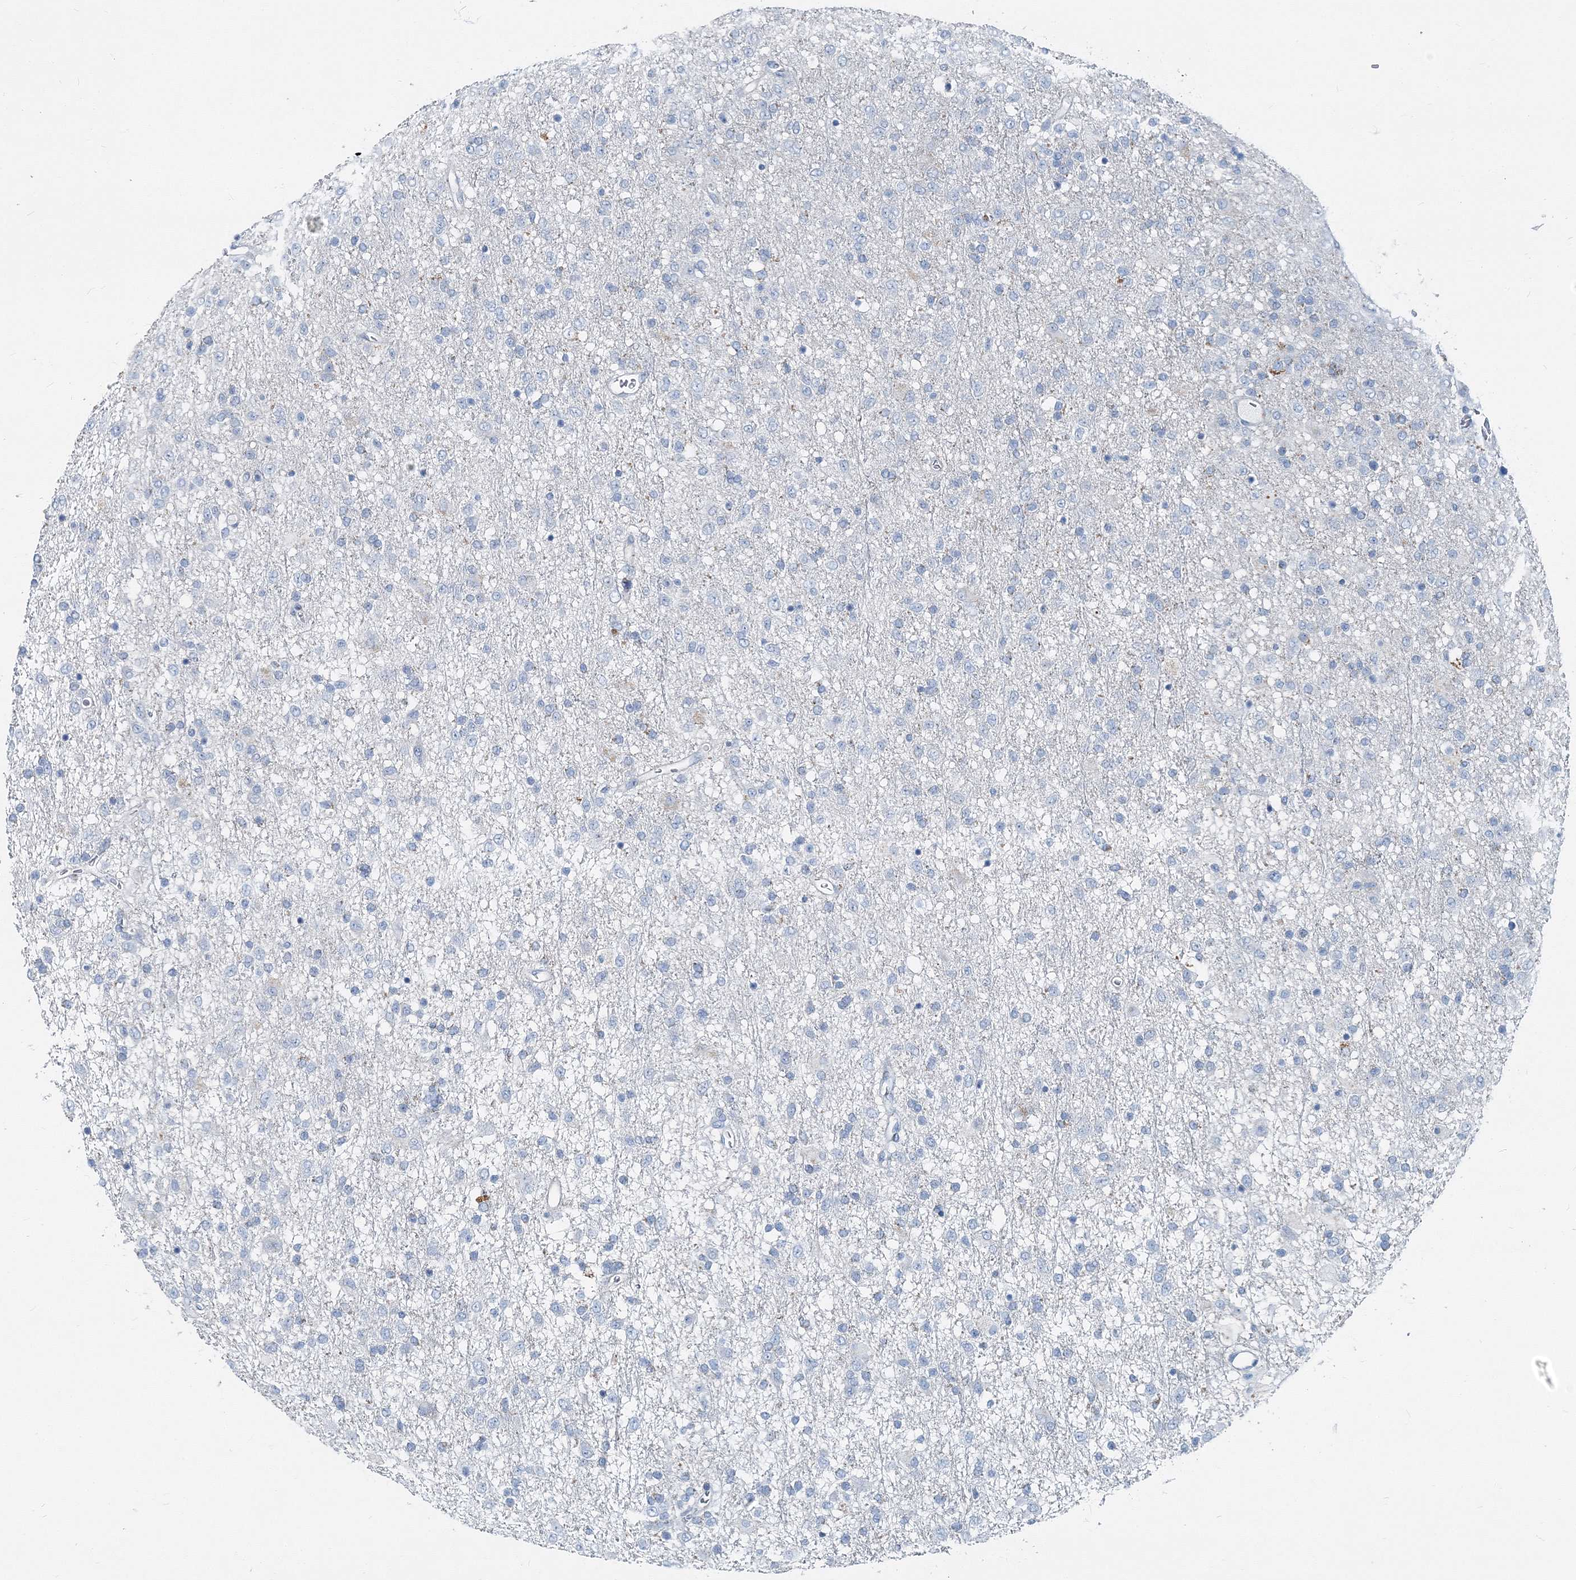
{"staining": {"intensity": "negative", "quantity": "none", "location": "none"}, "tissue": "glioma", "cell_type": "Tumor cells", "image_type": "cancer", "snomed": [{"axis": "morphology", "description": "Glioma, malignant, Low grade"}, {"axis": "topography", "description": "Brain"}], "caption": "High magnification brightfield microscopy of glioma stained with DAB (brown) and counterstained with hematoxylin (blue): tumor cells show no significant positivity.", "gene": "GABARAPL2", "patient": {"sex": "male", "age": 65}}